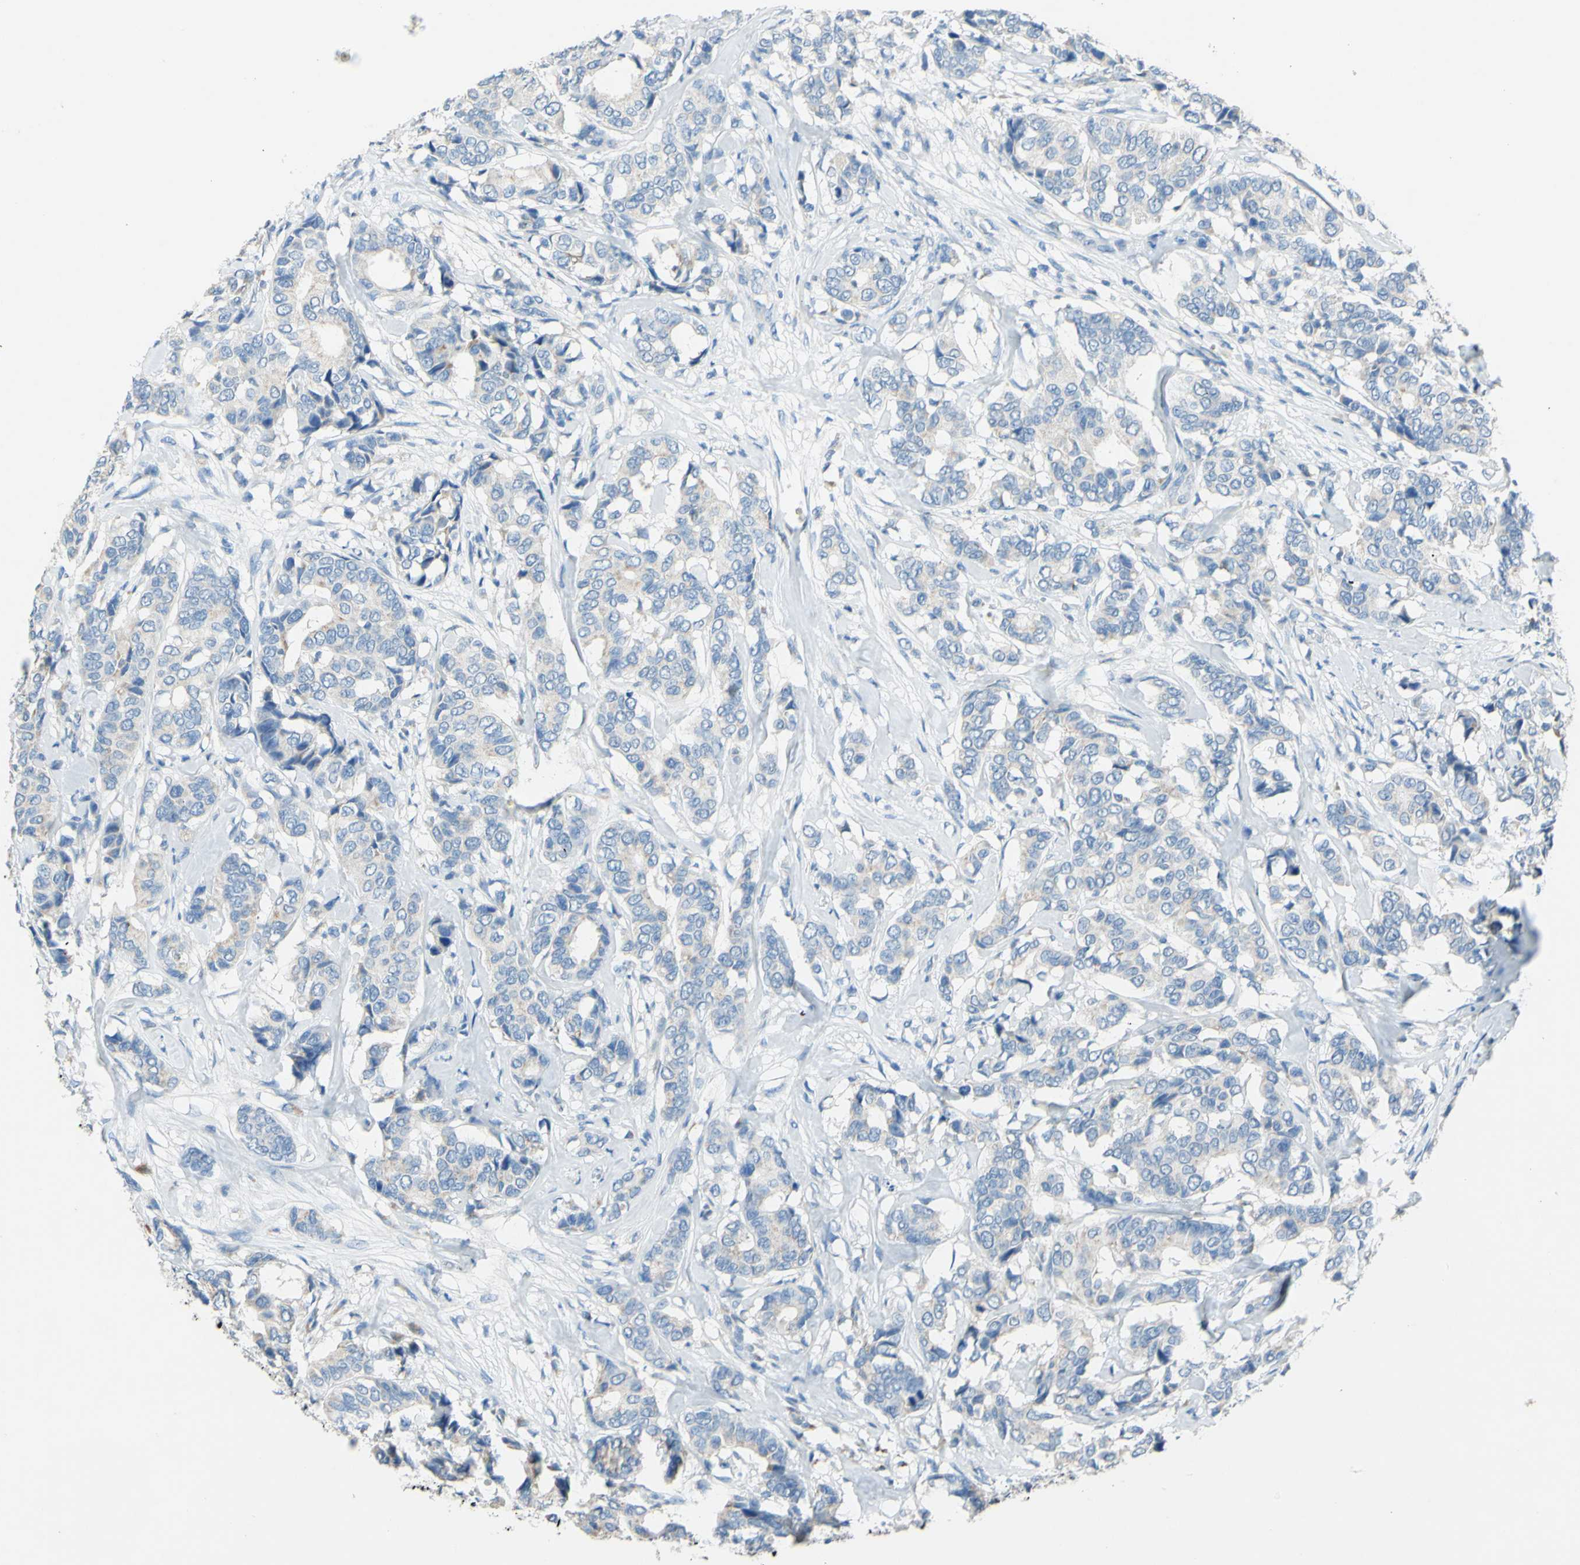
{"staining": {"intensity": "weak", "quantity": "<25%", "location": "cytoplasmic/membranous"}, "tissue": "breast cancer", "cell_type": "Tumor cells", "image_type": "cancer", "snomed": [{"axis": "morphology", "description": "Duct carcinoma"}, {"axis": "topography", "description": "Breast"}], "caption": "The histopathology image displays no significant positivity in tumor cells of breast cancer. The staining is performed using DAB brown chromogen with nuclei counter-stained in using hematoxylin.", "gene": "CDH10", "patient": {"sex": "female", "age": 87}}